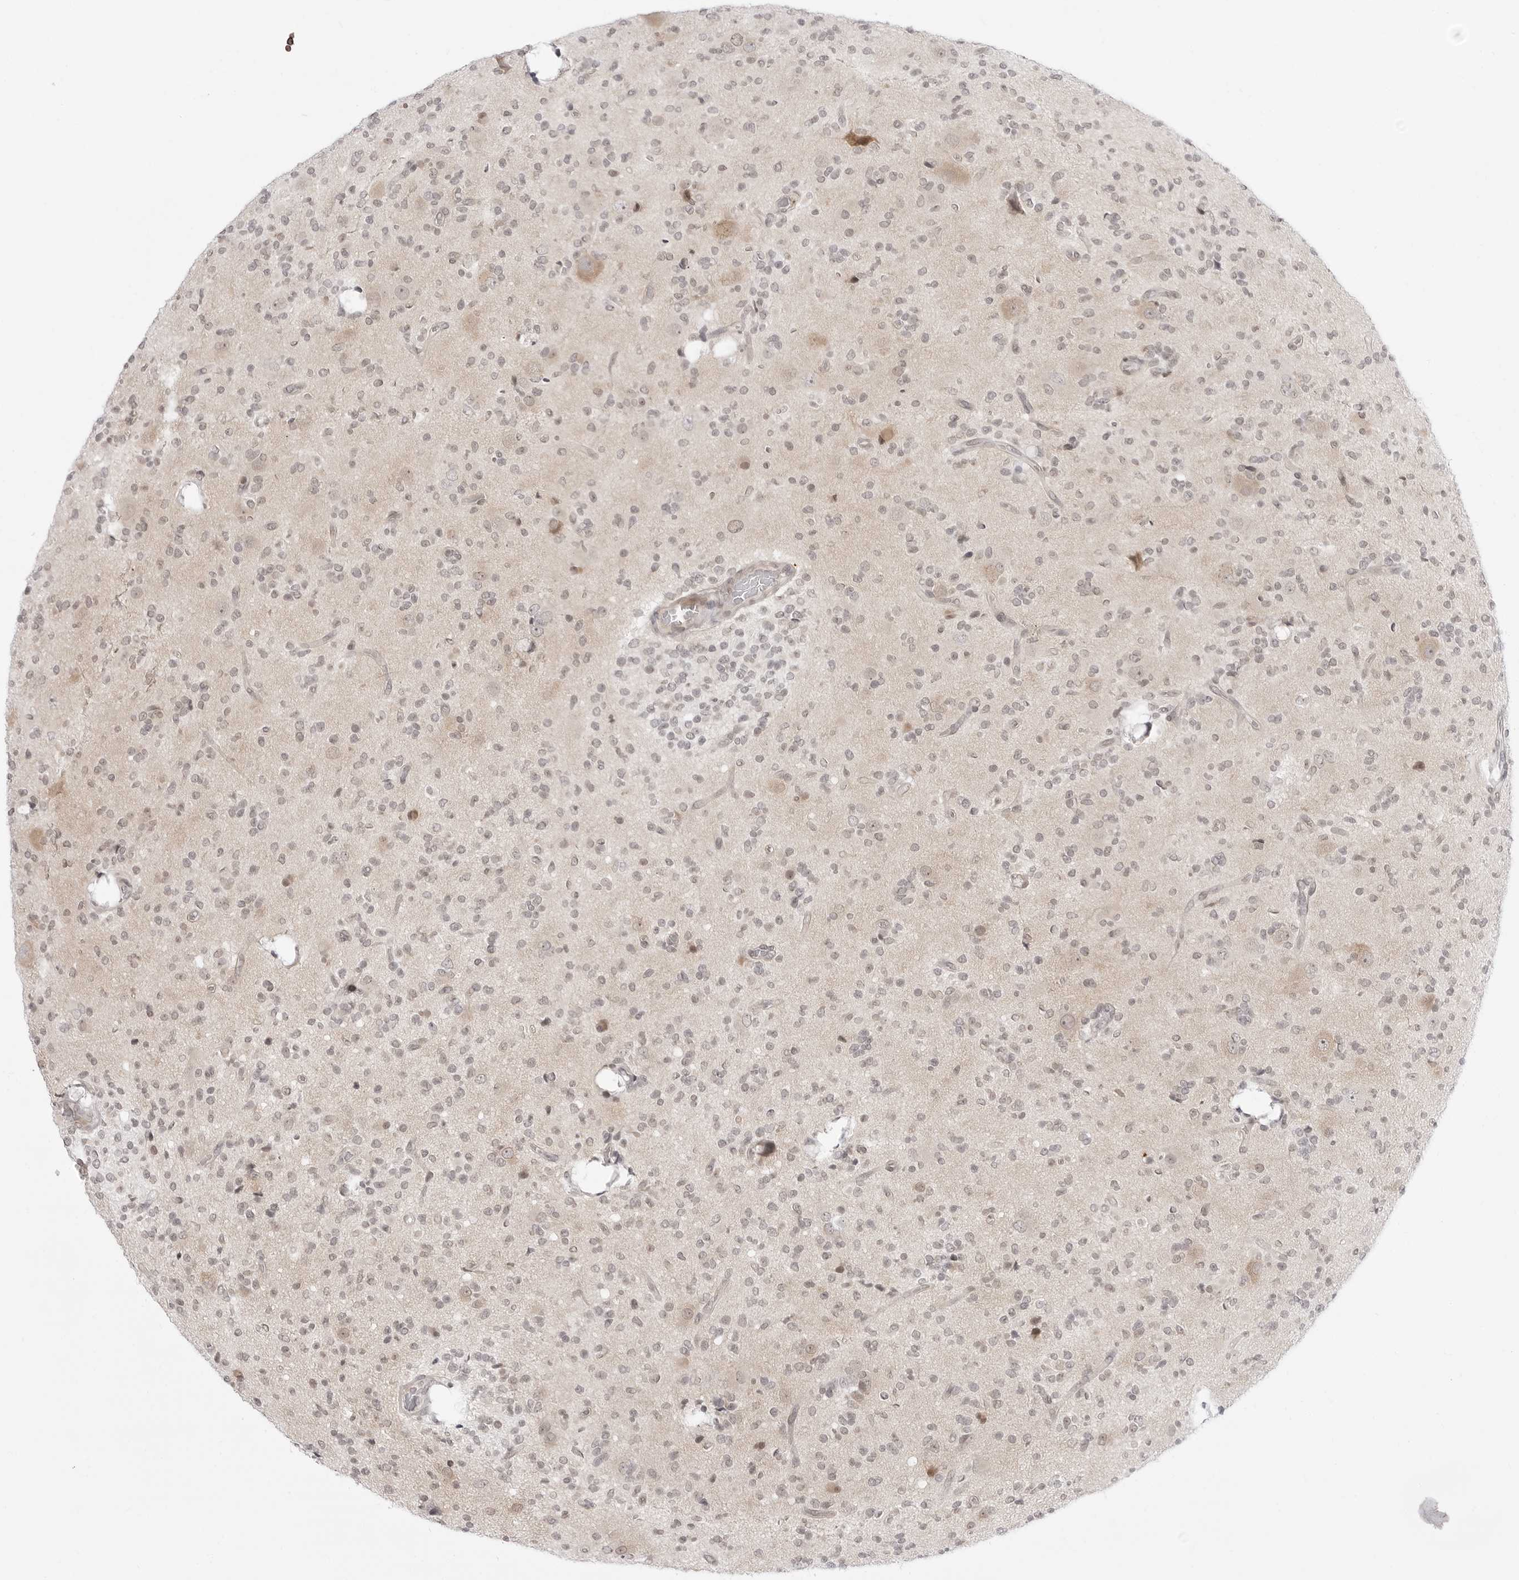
{"staining": {"intensity": "weak", "quantity": "<25%", "location": "nuclear"}, "tissue": "glioma", "cell_type": "Tumor cells", "image_type": "cancer", "snomed": [{"axis": "morphology", "description": "Glioma, malignant, High grade"}, {"axis": "topography", "description": "Brain"}], "caption": "Photomicrograph shows no protein positivity in tumor cells of glioma tissue.", "gene": "PPP2R5C", "patient": {"sex": "male", "age": 34}}